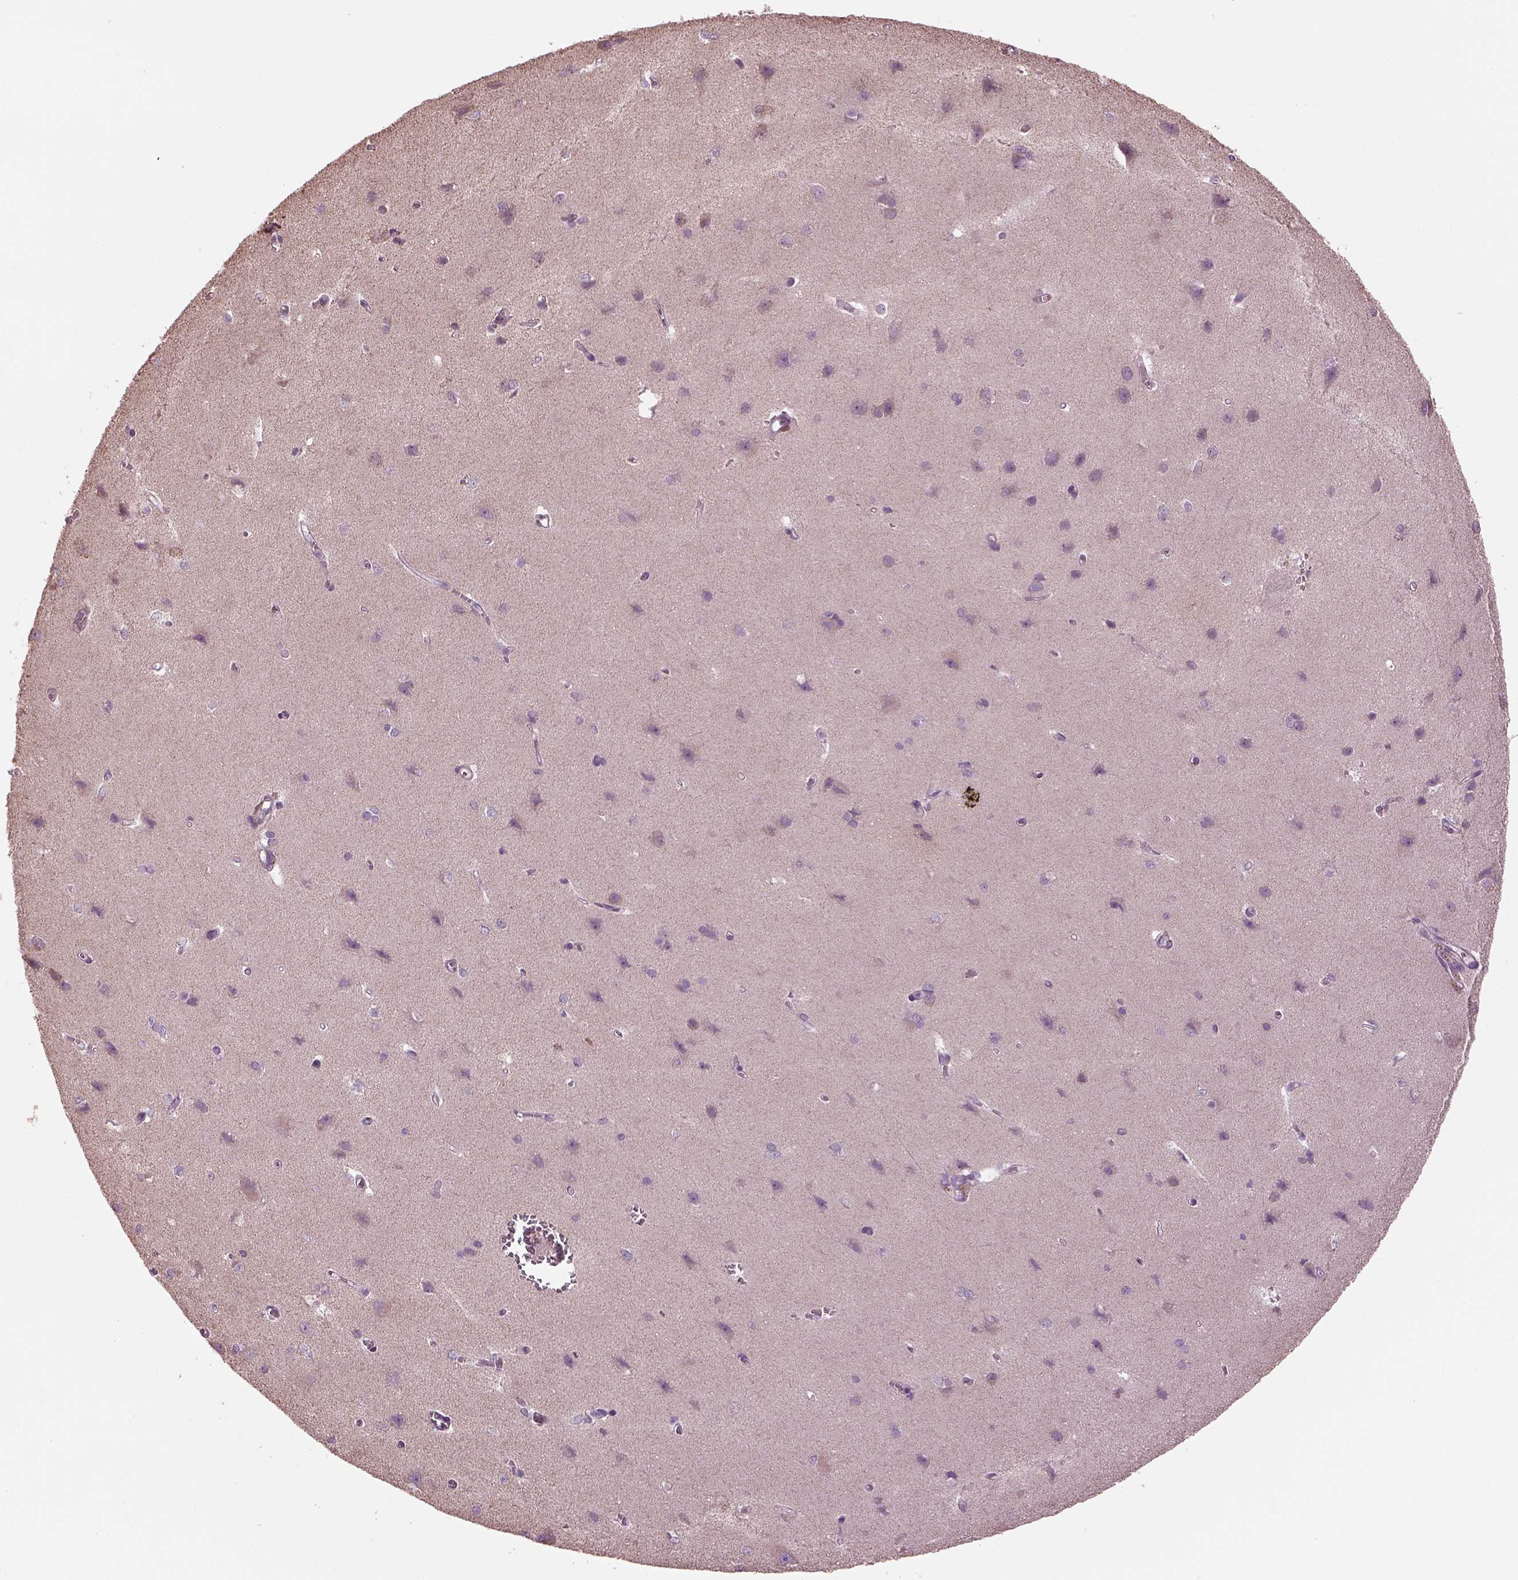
{"staining": {"intensity": "negative", "quantity": "none", "location": "none"}, "tissue": "cerebral cortex", "cell_type": "Endothelial cells", "image_type": "normal", "snomed": [{"axis": "morphology", "description": "Normal tissue, NOS"}, {"axis": "topography", "description": "Cerebral cortex"}], "caption": "Immunohistochemistry (IHC) photomicrograph of normal cerebral cortex: cerebral cortex stained with DAB shows no significant protein staining in endothelial cells.", "gene": "SPATA7", "patient": {"sex": "male", "age": 37}}